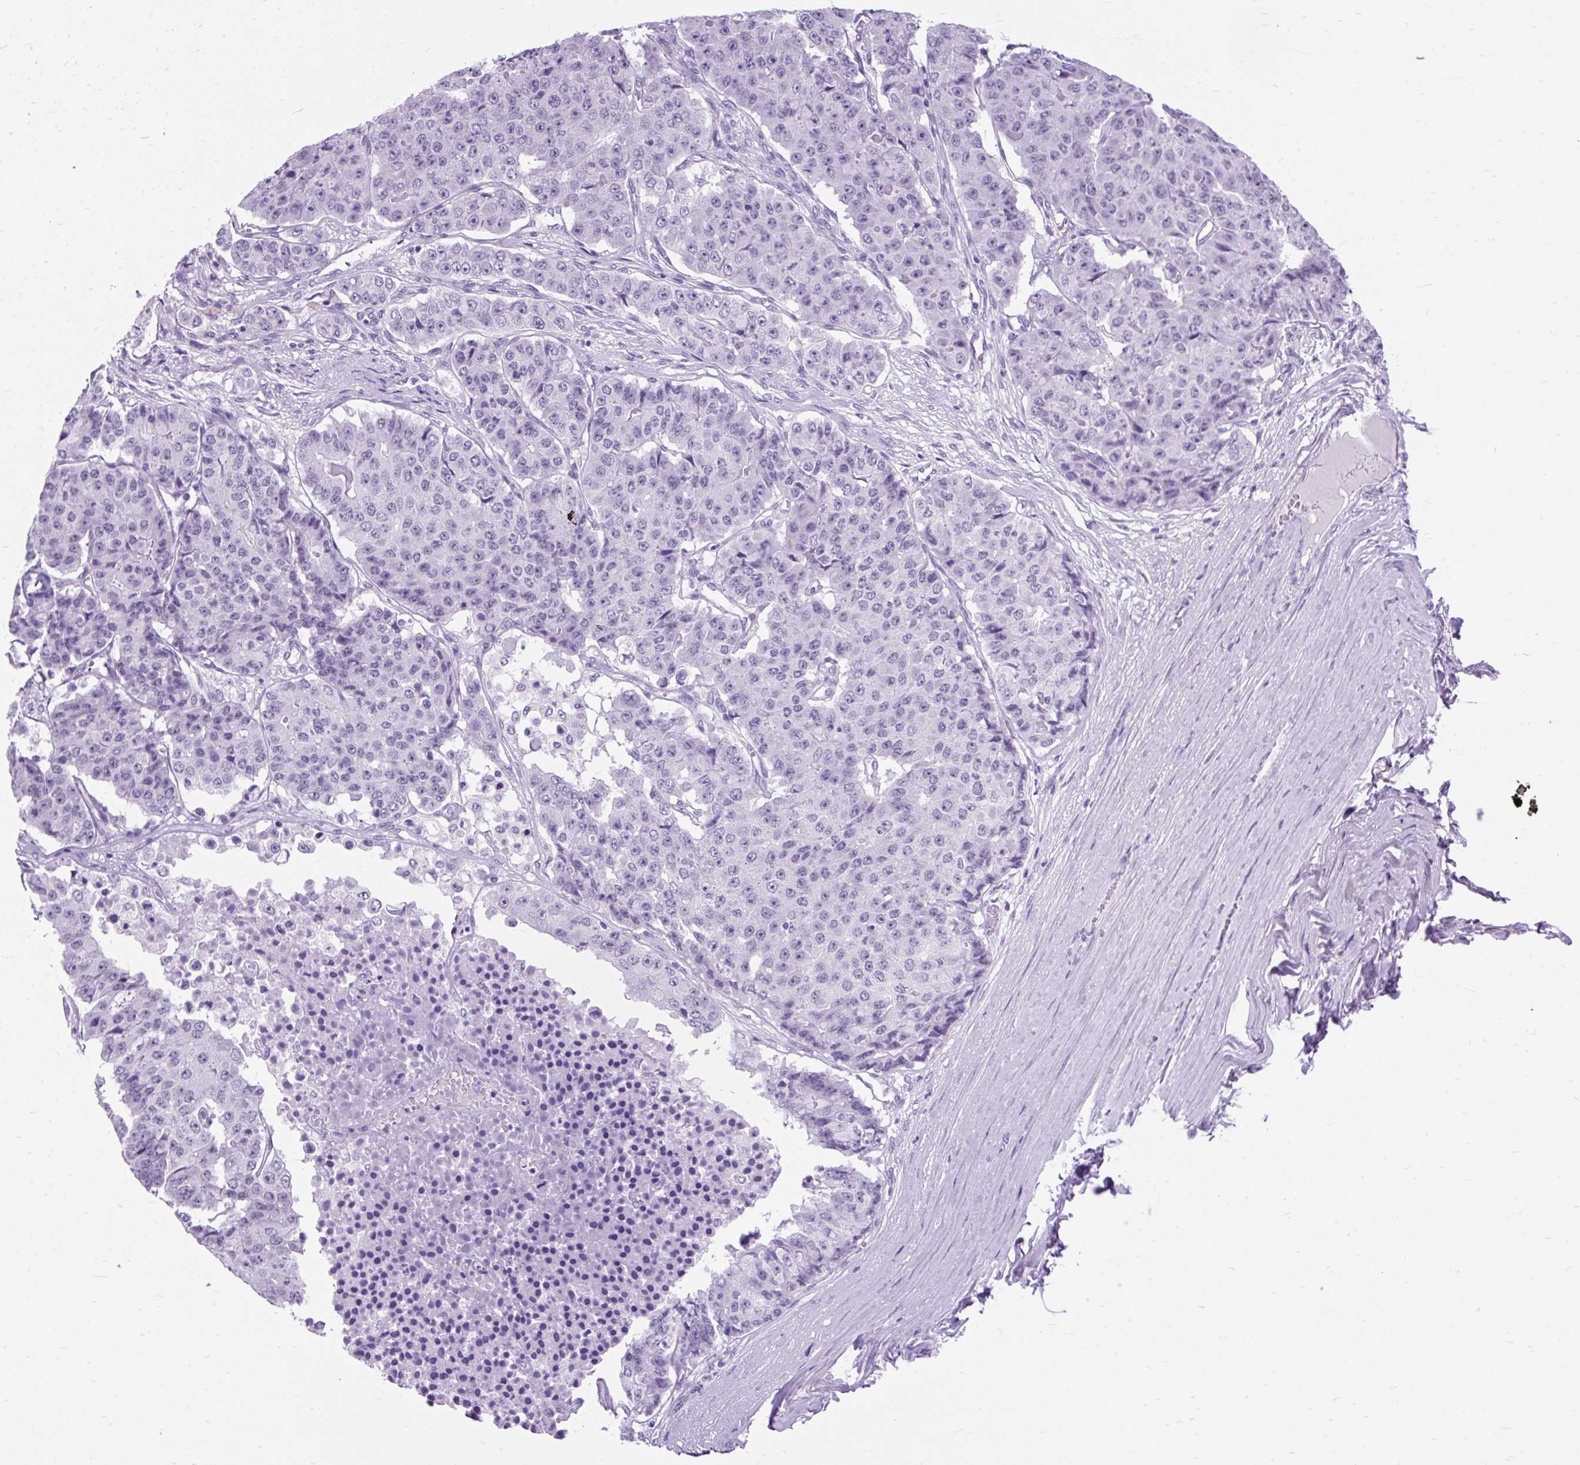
{"staining": {"intensity": "negative", "quantity": "none", "location": "none"}, "tissue": "pancreatic cancer", "cell_type": "Tumor cells", "image_type": "cancer", "snomed": [{"axis": "morphology", "description": "Adenocarcinoma, NOS"}, {"axis": "topography", "description": "Pancreas"}], "caption": "Tumor cells show no significant protein staining in pancreatic cancer (adenocarcinoma).", "gene": "SCGB1A1", "patient": {"sex": "male", "age": 50}}